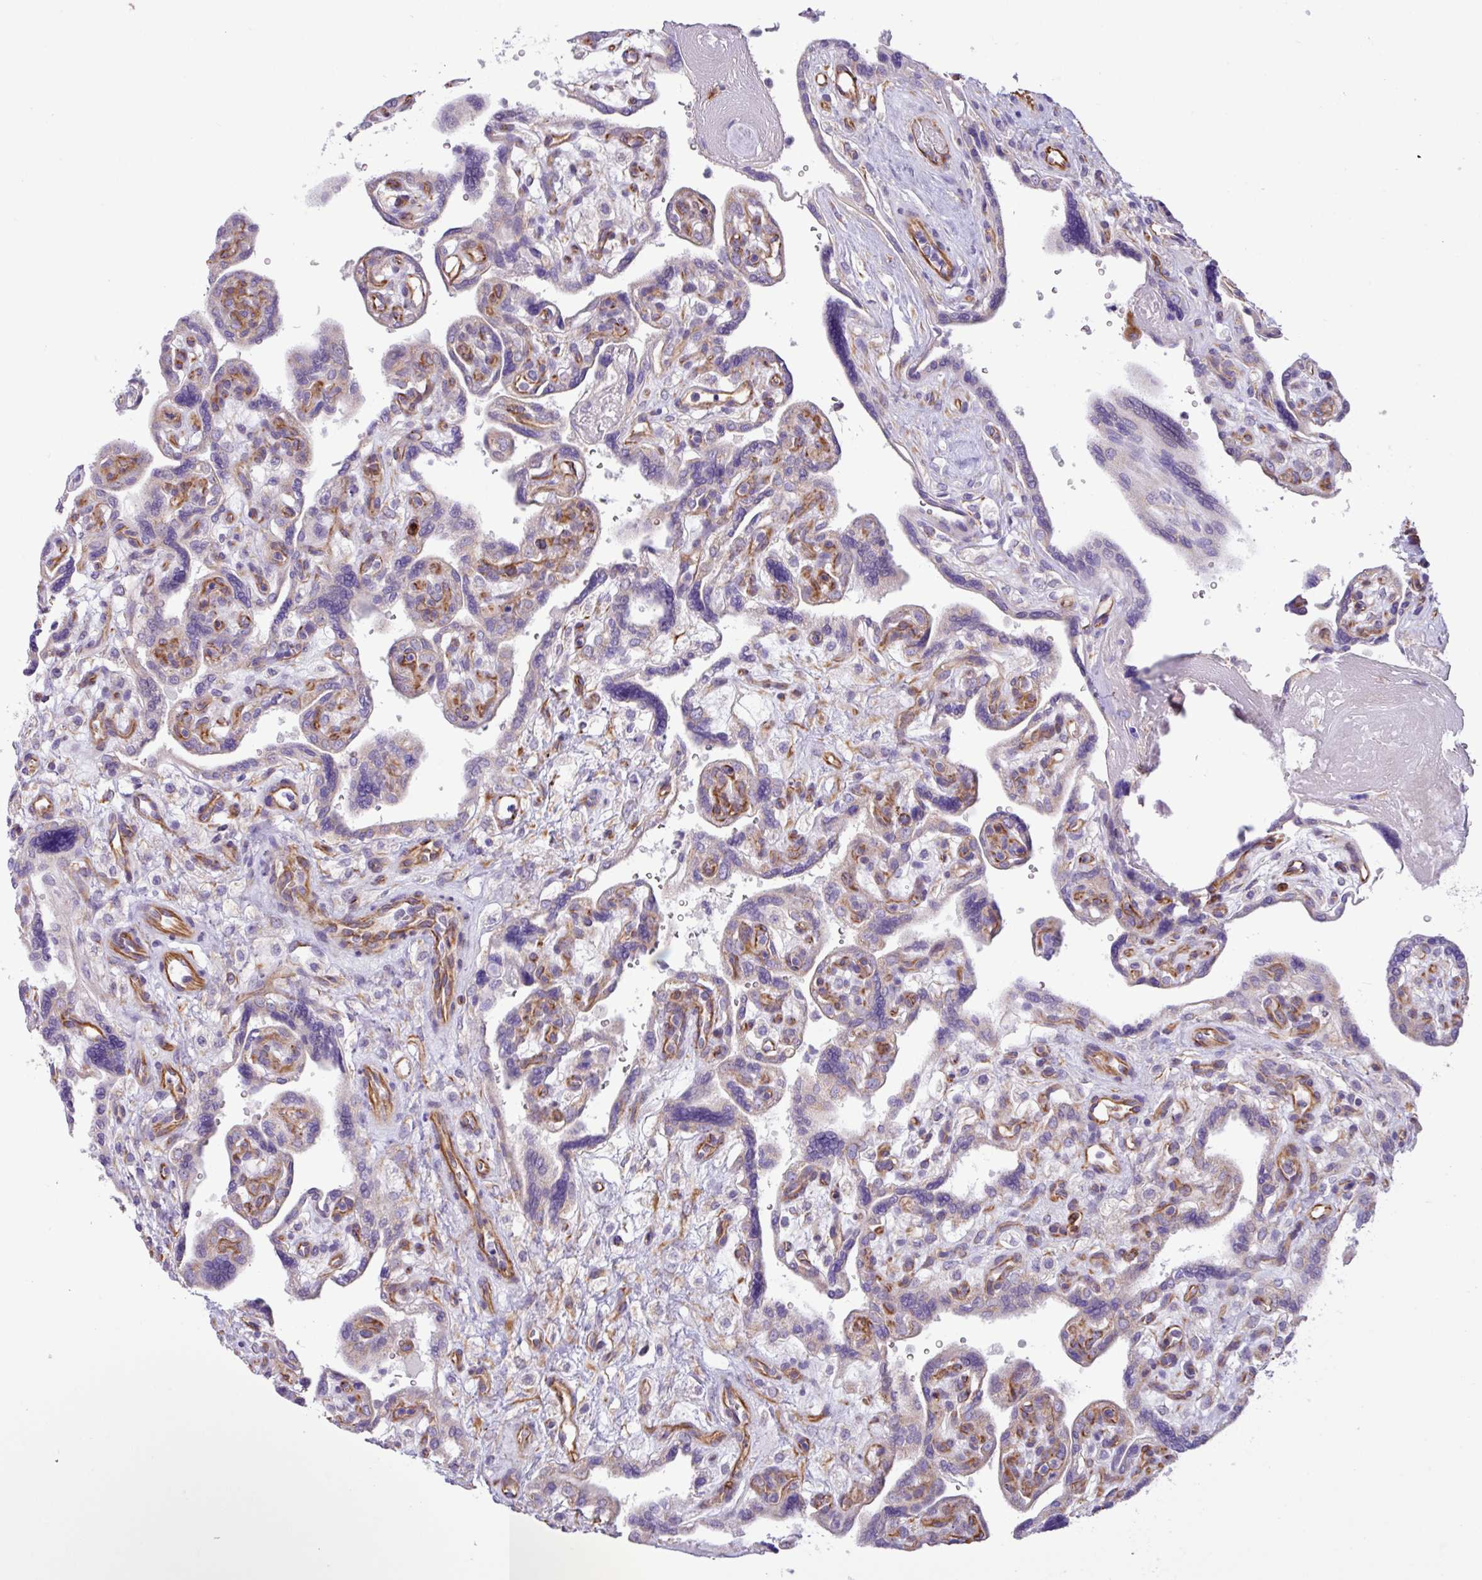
{"staining": {"intensity": "strong", "quantity": "<25%", "location": "cytoplasmic/membranous"}, "tissue": "placenta", "cell_type": "Decidual cells", "image_type": "normal", "snomed": [{"axis": "morphology", "description": "Normal tissue, NOS"}, {"axis": "topography", "description": "Placenta"}], "caption": "This photomicrograph displays immunohistochemistry (IHC) staining of normal human placenta, with medium strong cytoplasmic/membranous staining in approximately <25% of decidual cells.", "gene": "MRM2", "patient": {"sex": "female", "age": 39}}